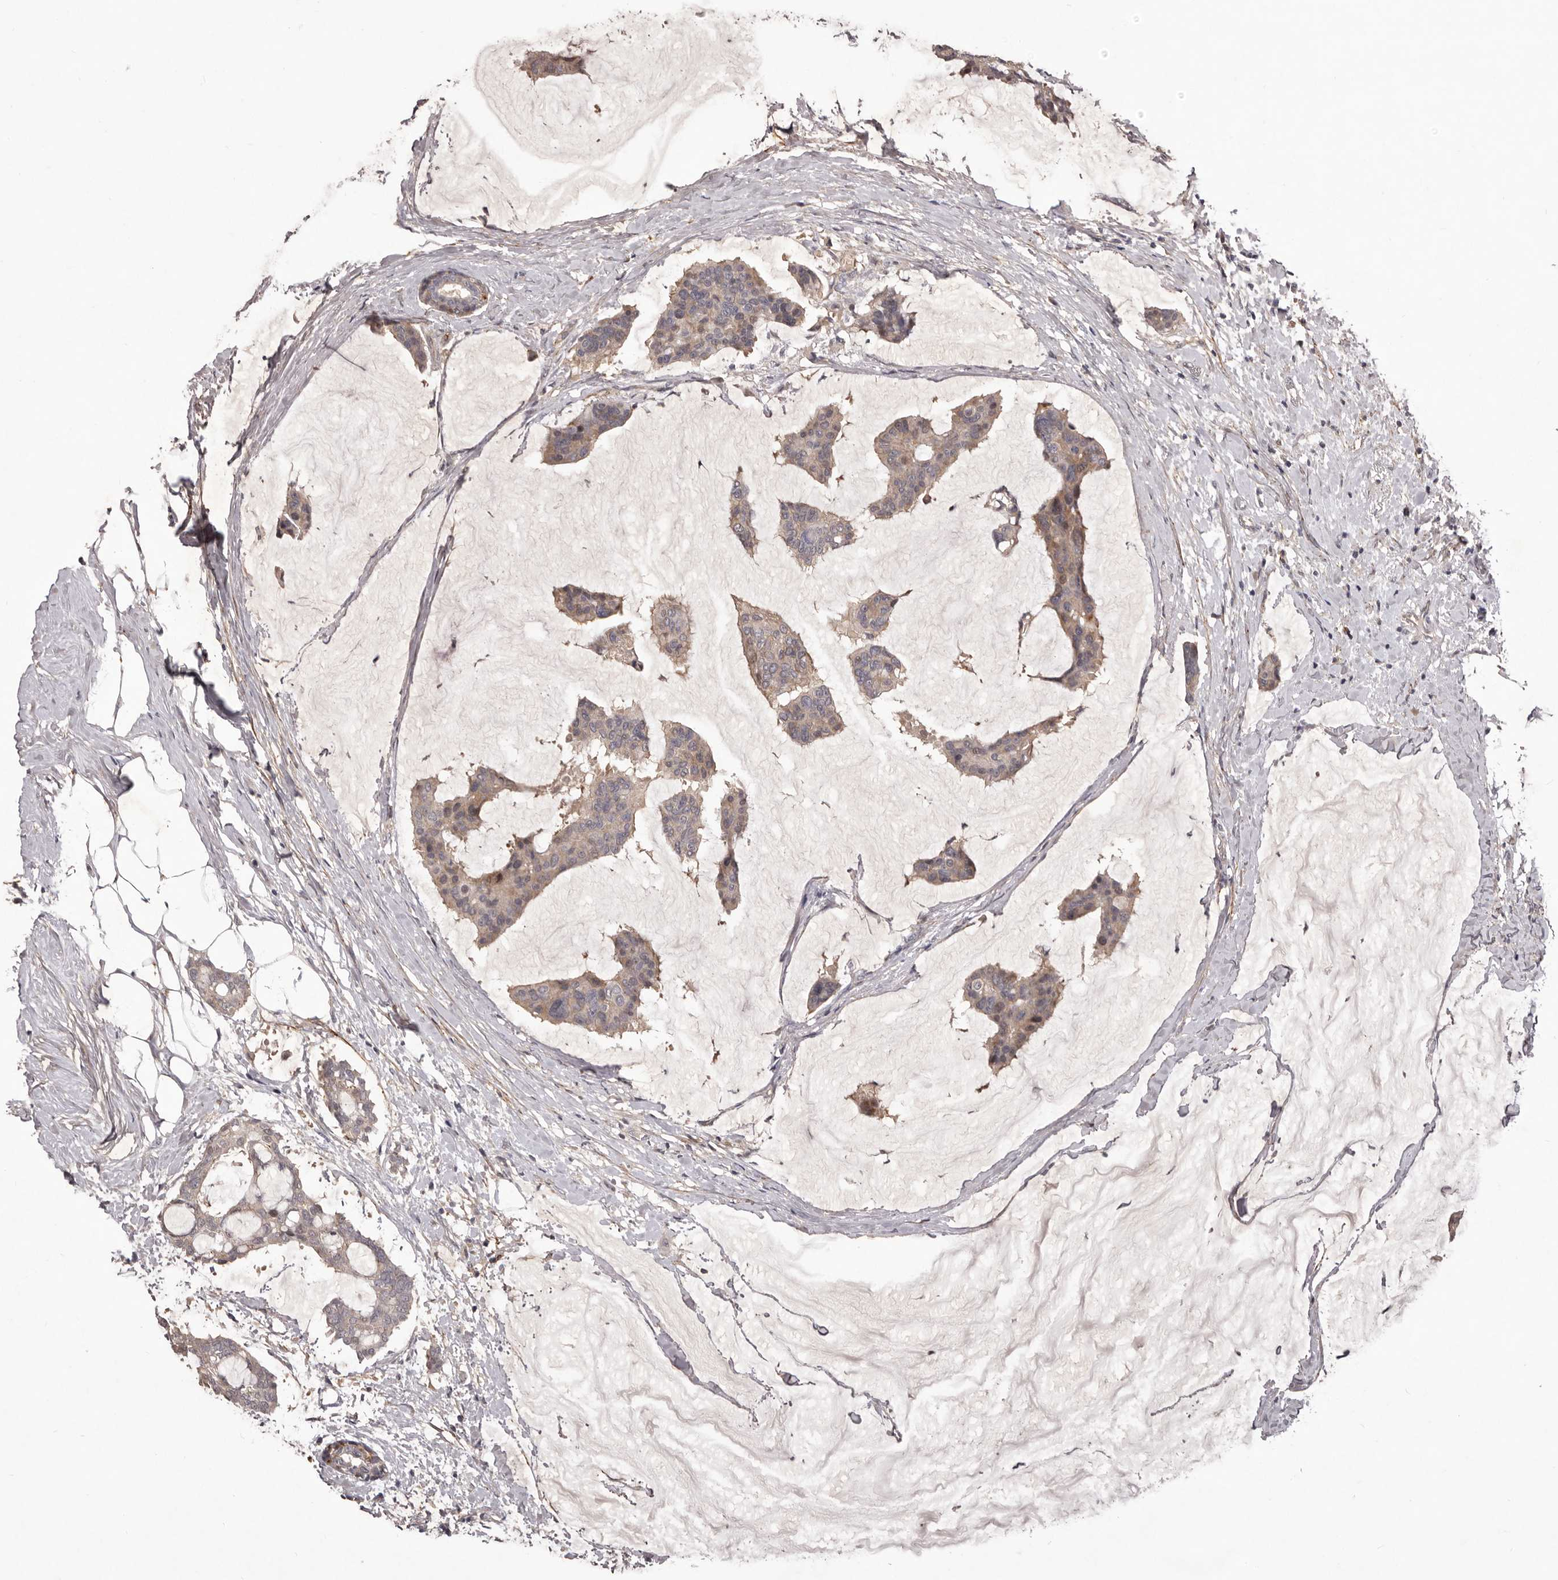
{"staining": {"intensity": "weak", "quantity": "25%-75%", "location": "cytoplasmic/membranous"}, "tissue": "breast cancer", "cell_type": "Tumor cells", "image_type": "cancer", "snomed": [{"axis": "morphology", "description": "Duct carcinoma"}, {"axis": "topography", "description": "Breast"}], "caption": "Protein expression analysis of human breast invasive ductal carcinoma reveals weak cytoplasmic/membranous positivity in about 25%-75% of tumor cells.", "gene": "HBS1L", "patient": {"sex": "female", "age": 93}}